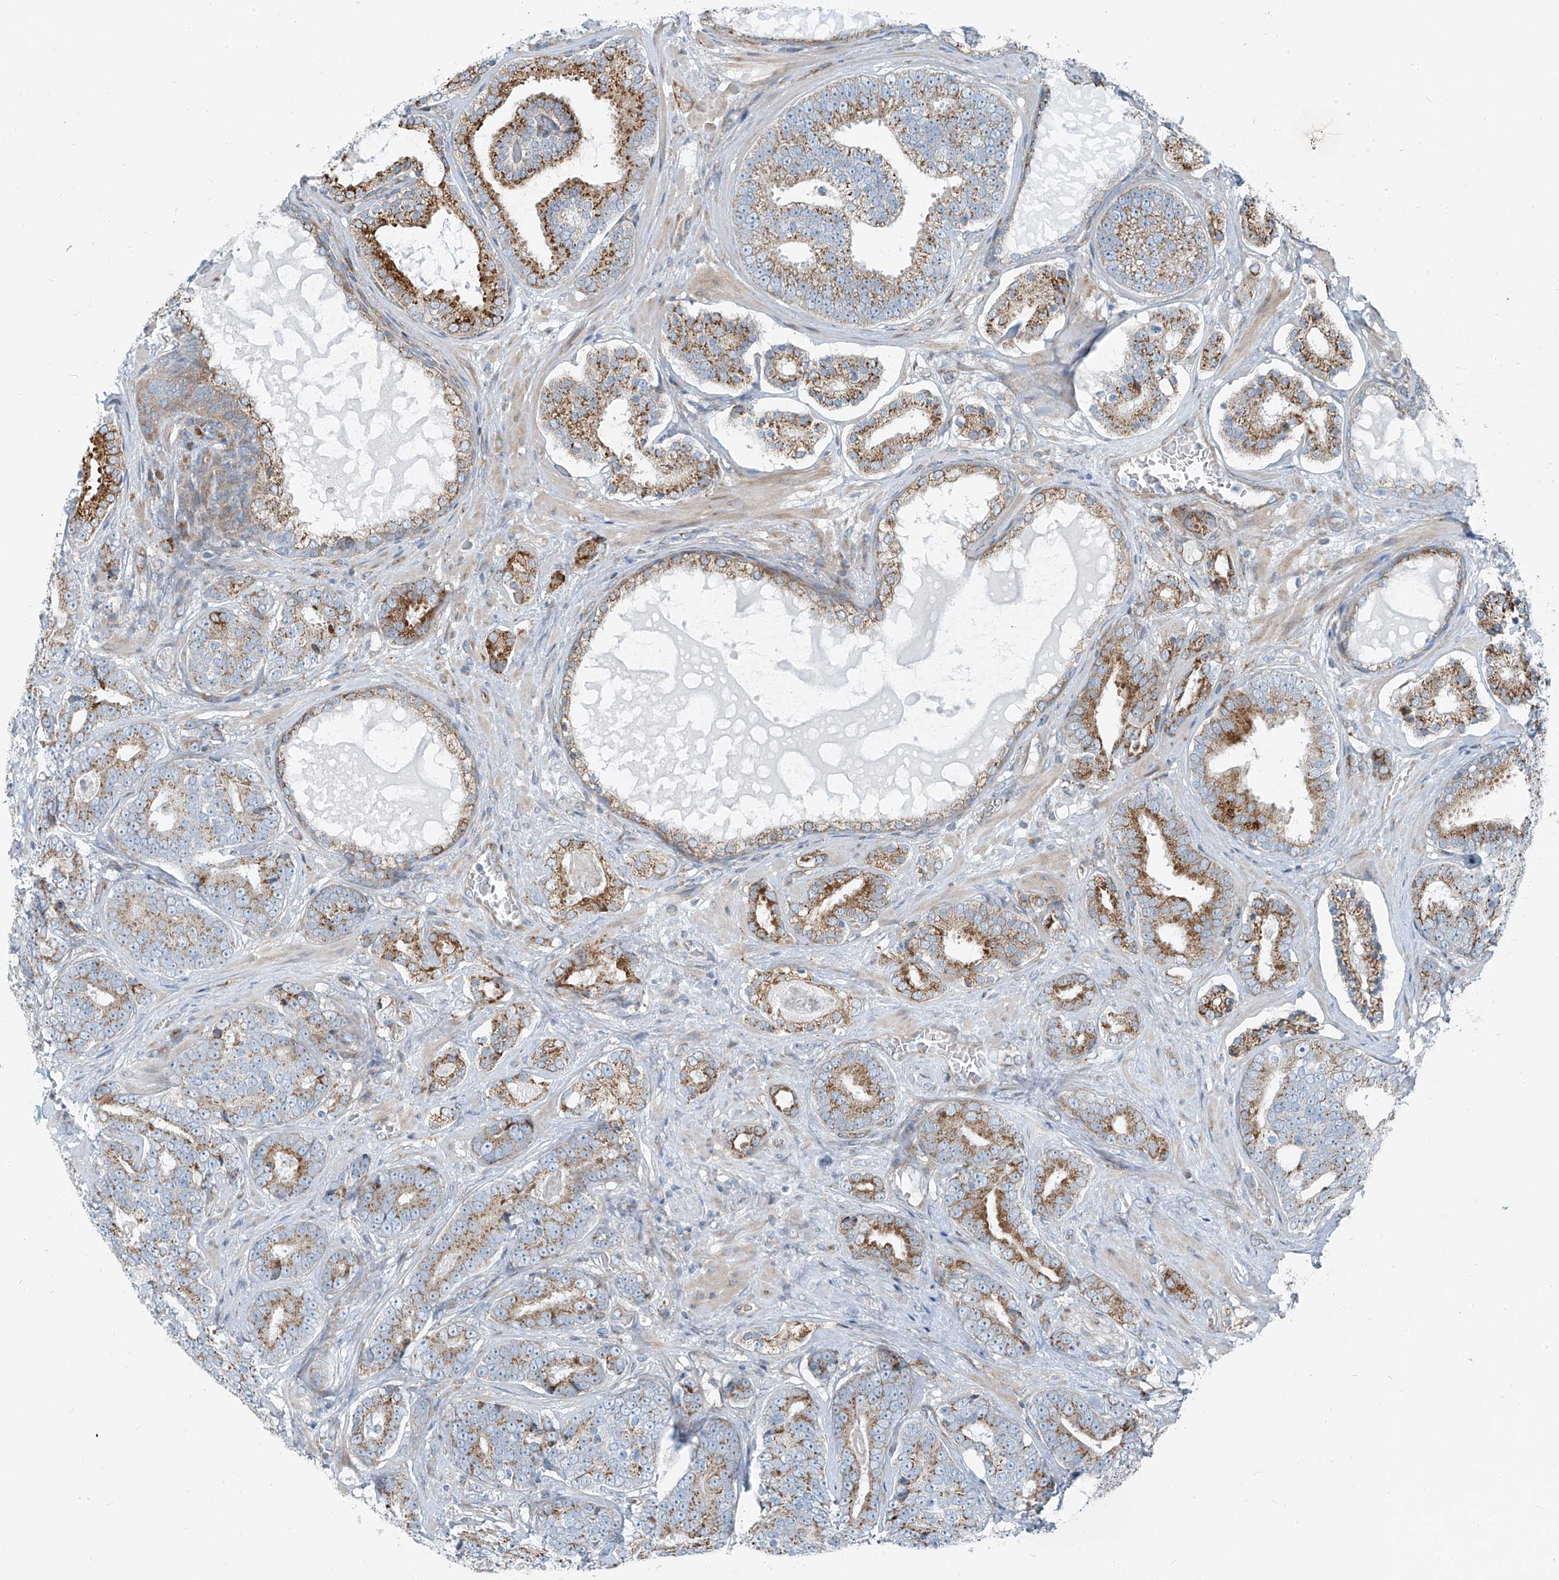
{"staining": {"intensity": "moderate", "quantity": ">75%", "location": "cytoplasmic/membranous"}, "tissue": "prostate cancer", "cell_type": "Tumor cells", "image_type": "cancer", "snomed": [{"axis": "morphology", "description": "Adenocarcinoma, High grade"}, {"axis": "topography", "description": "Prostate"}], "caption": "Immunohistochemical staining of human prostate adenocarcinoma (high-grade) shows moderate cytoplasmic/membranous protein positivity in about >75% of tumor cells.", "gene": "HIC2", "patient": {"sex": "male", "age": 60}}